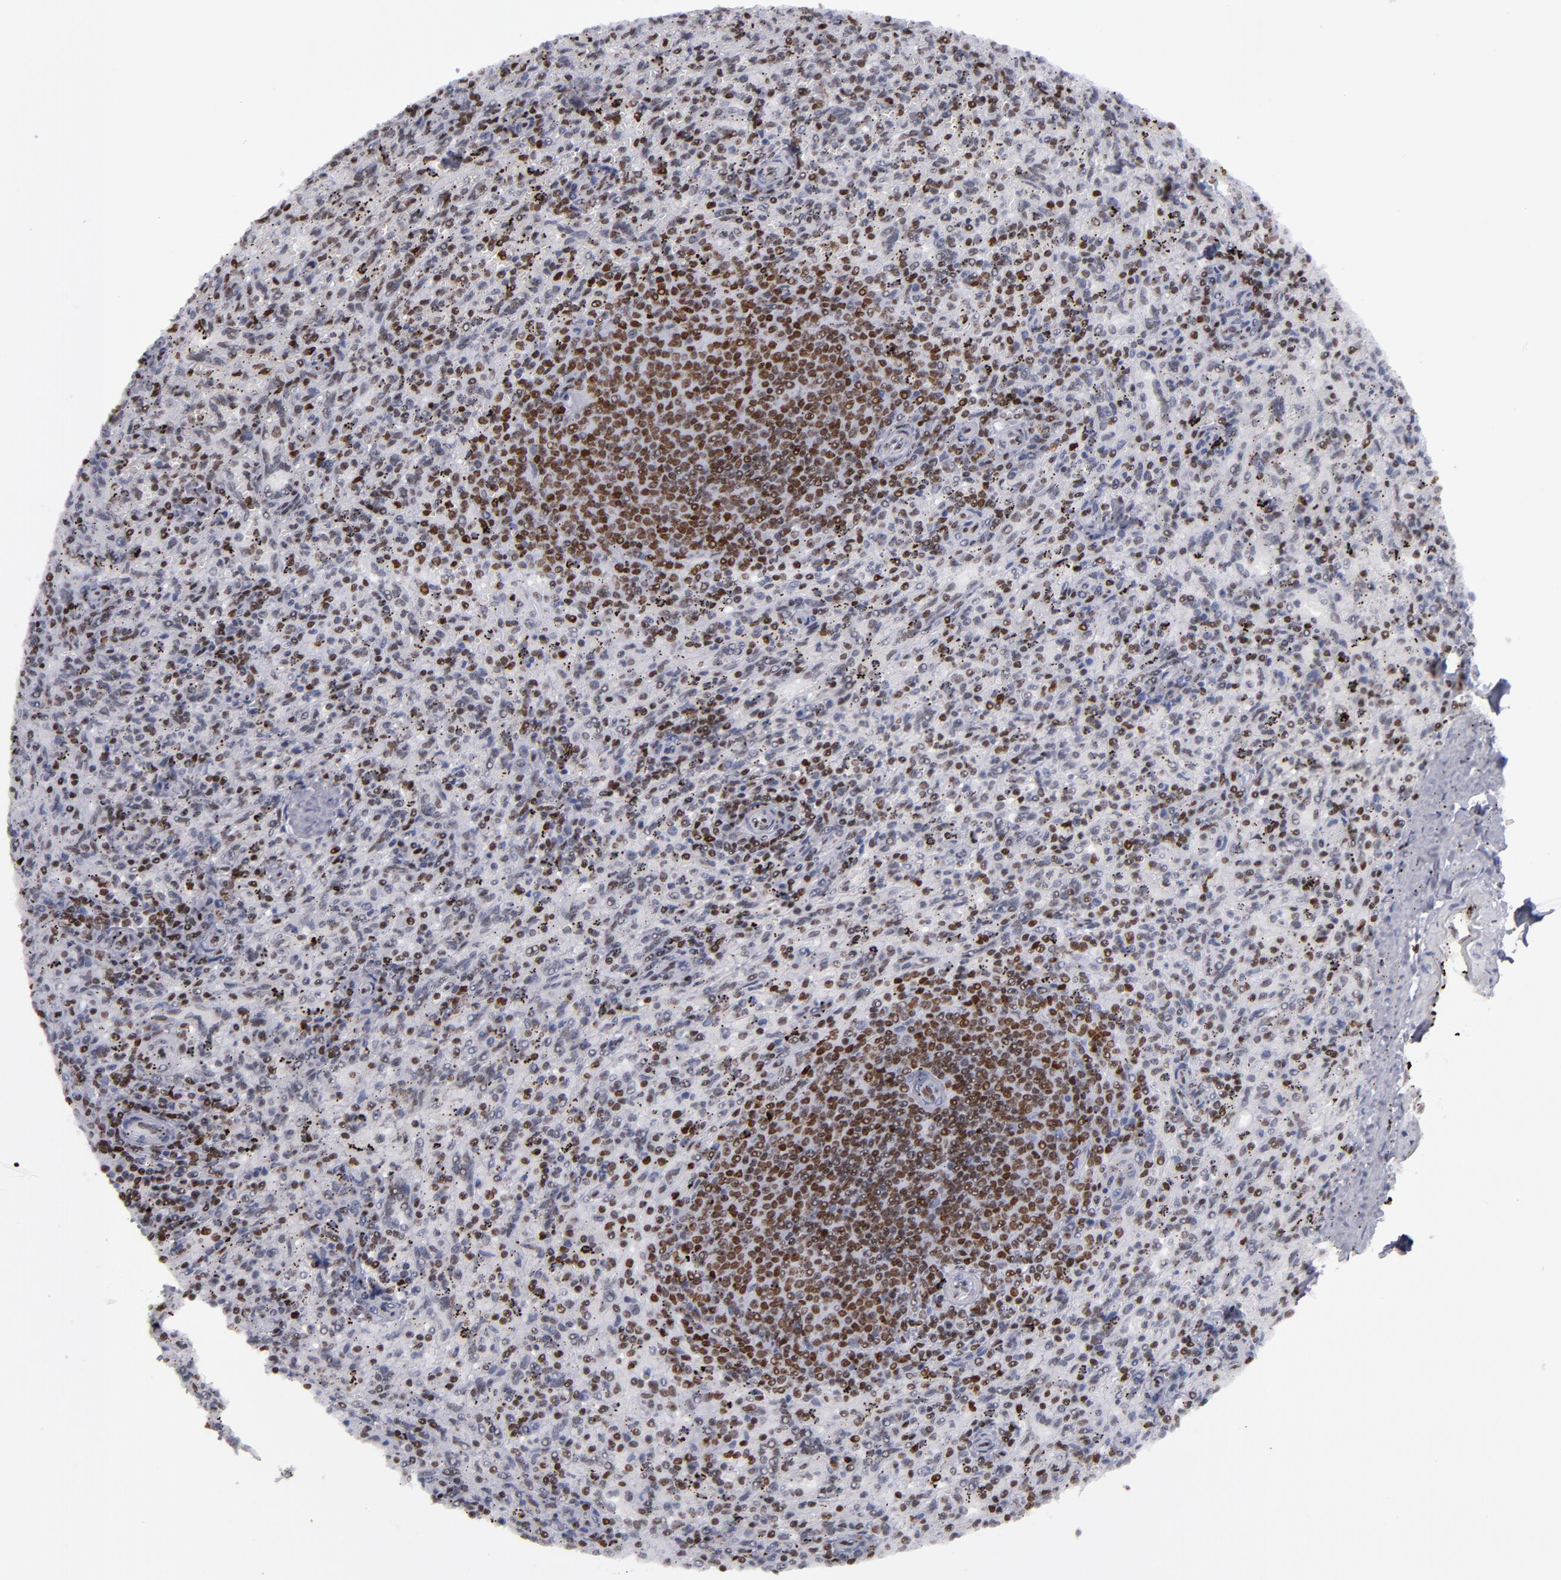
{"staining": {"intensity": "moderate", "quantity": "25%-75%", "location": "nuclear"}, "tissue": "spleen", "cell_type": "Cells in red pulp", "image_type": "normal", "snomed": [{"axis": "morphology", "description": "Normal tissue, NOS"}, {"axis": "topography", "description": "Spleen"}], "caption": "A medium amount of moderate nuclear staining is appreciated in about 25%-75% of cells in red pulp in benign spleen. Immunohistochemistry stains the protein of interest in brown and the nuclei are stained blue.", "gene": "TERF2", "patient": {"sex": "female", "age": 10}}